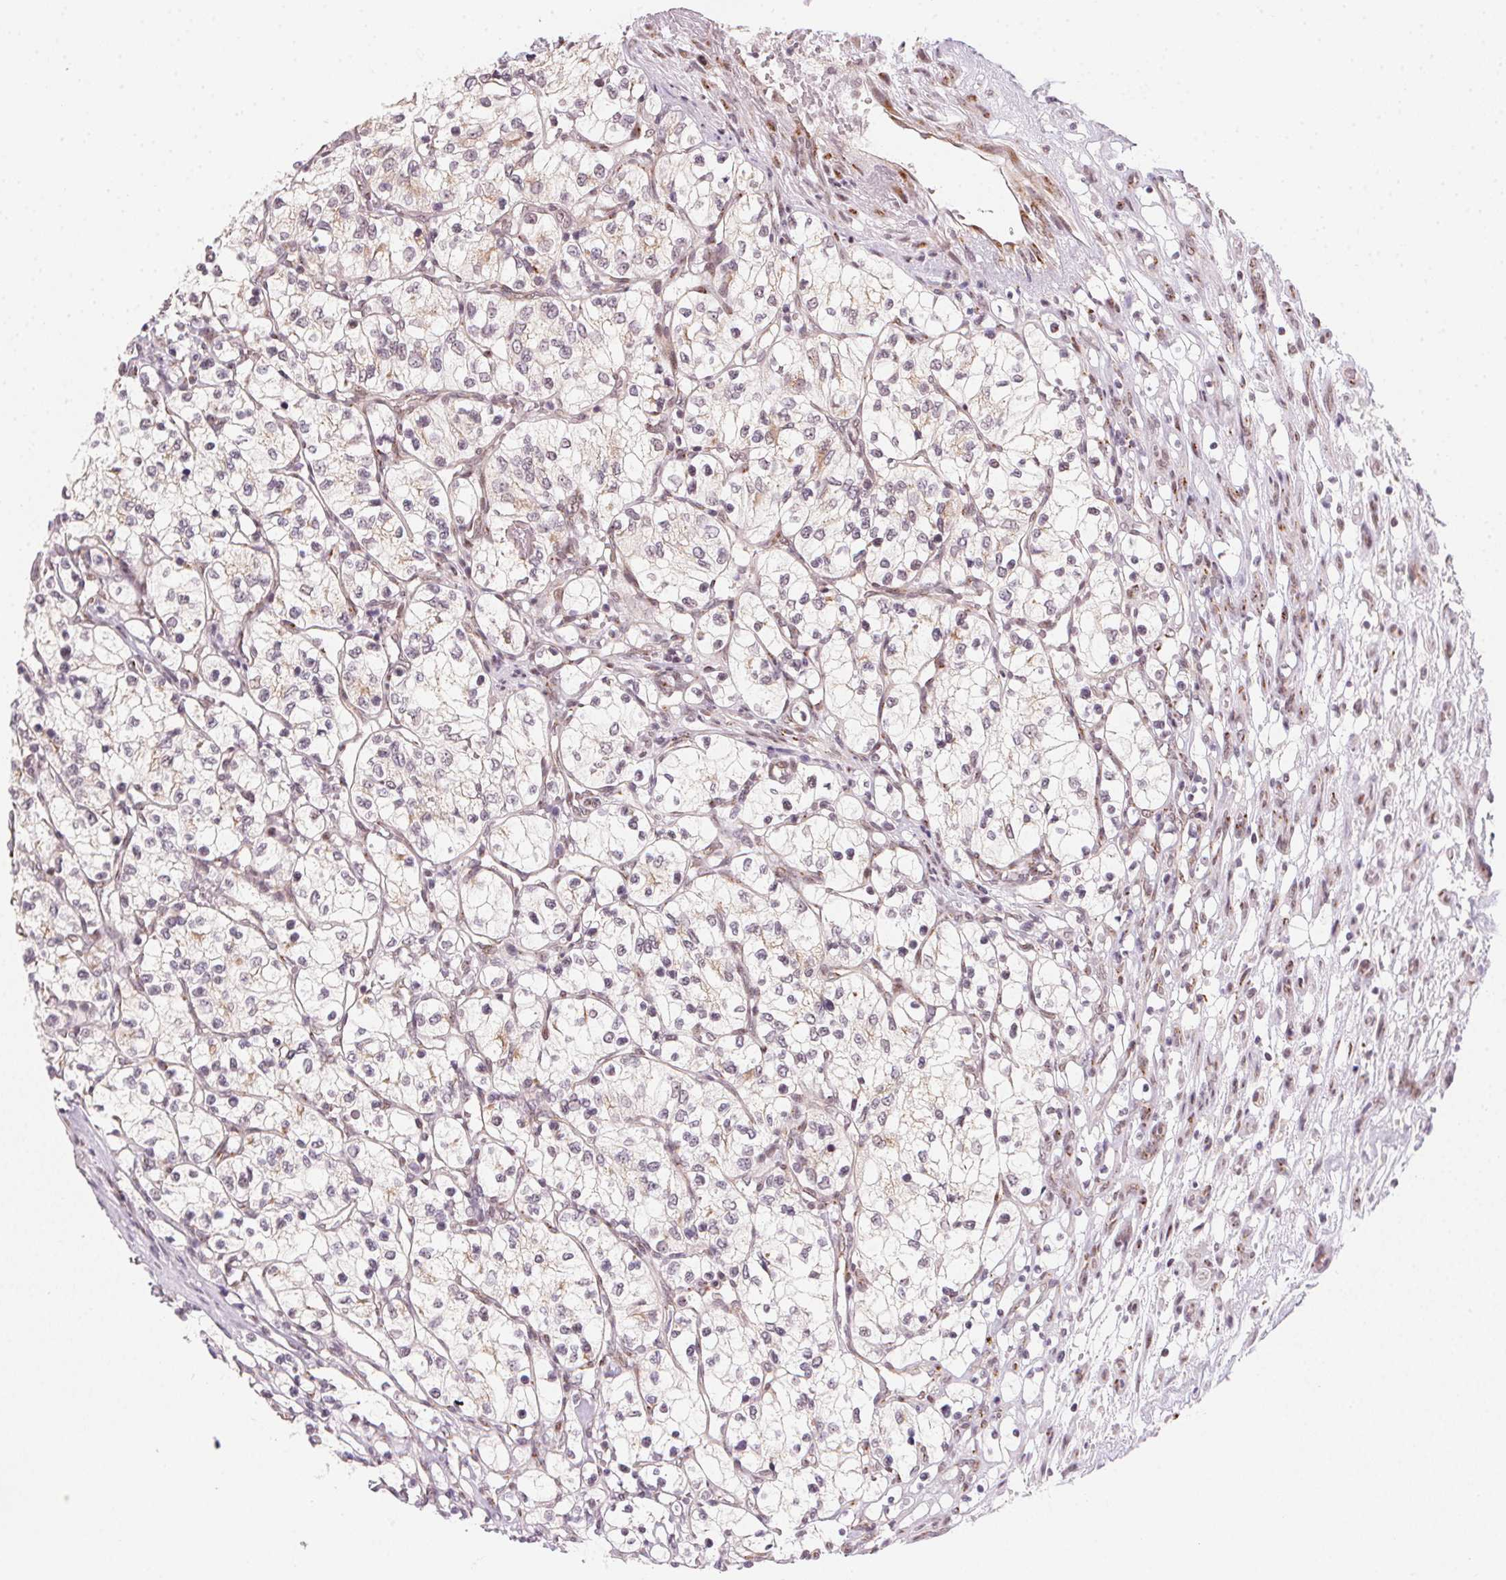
{"staining": {"intensity": "weak", "quantity": "25%-75%", "location": "cytoplasmic/membranous"}, "tissue": "renal cancer", "cell_type": "Tumor cells", "image_type": "cancer", "snomed": [{"axis": "morphology", "description": "Adenocarcinoma, NOS"}, {"axis": "topography", "description": "Kidney"}], "caption": "Protein staining demonstrates weak cytoplasmic/membranous staining in approximately 25%-75% of tumor cells in adenocarcinoma (renal).", "gene": "RAB22A", "patient": {"sex": "female", "age": 69}}